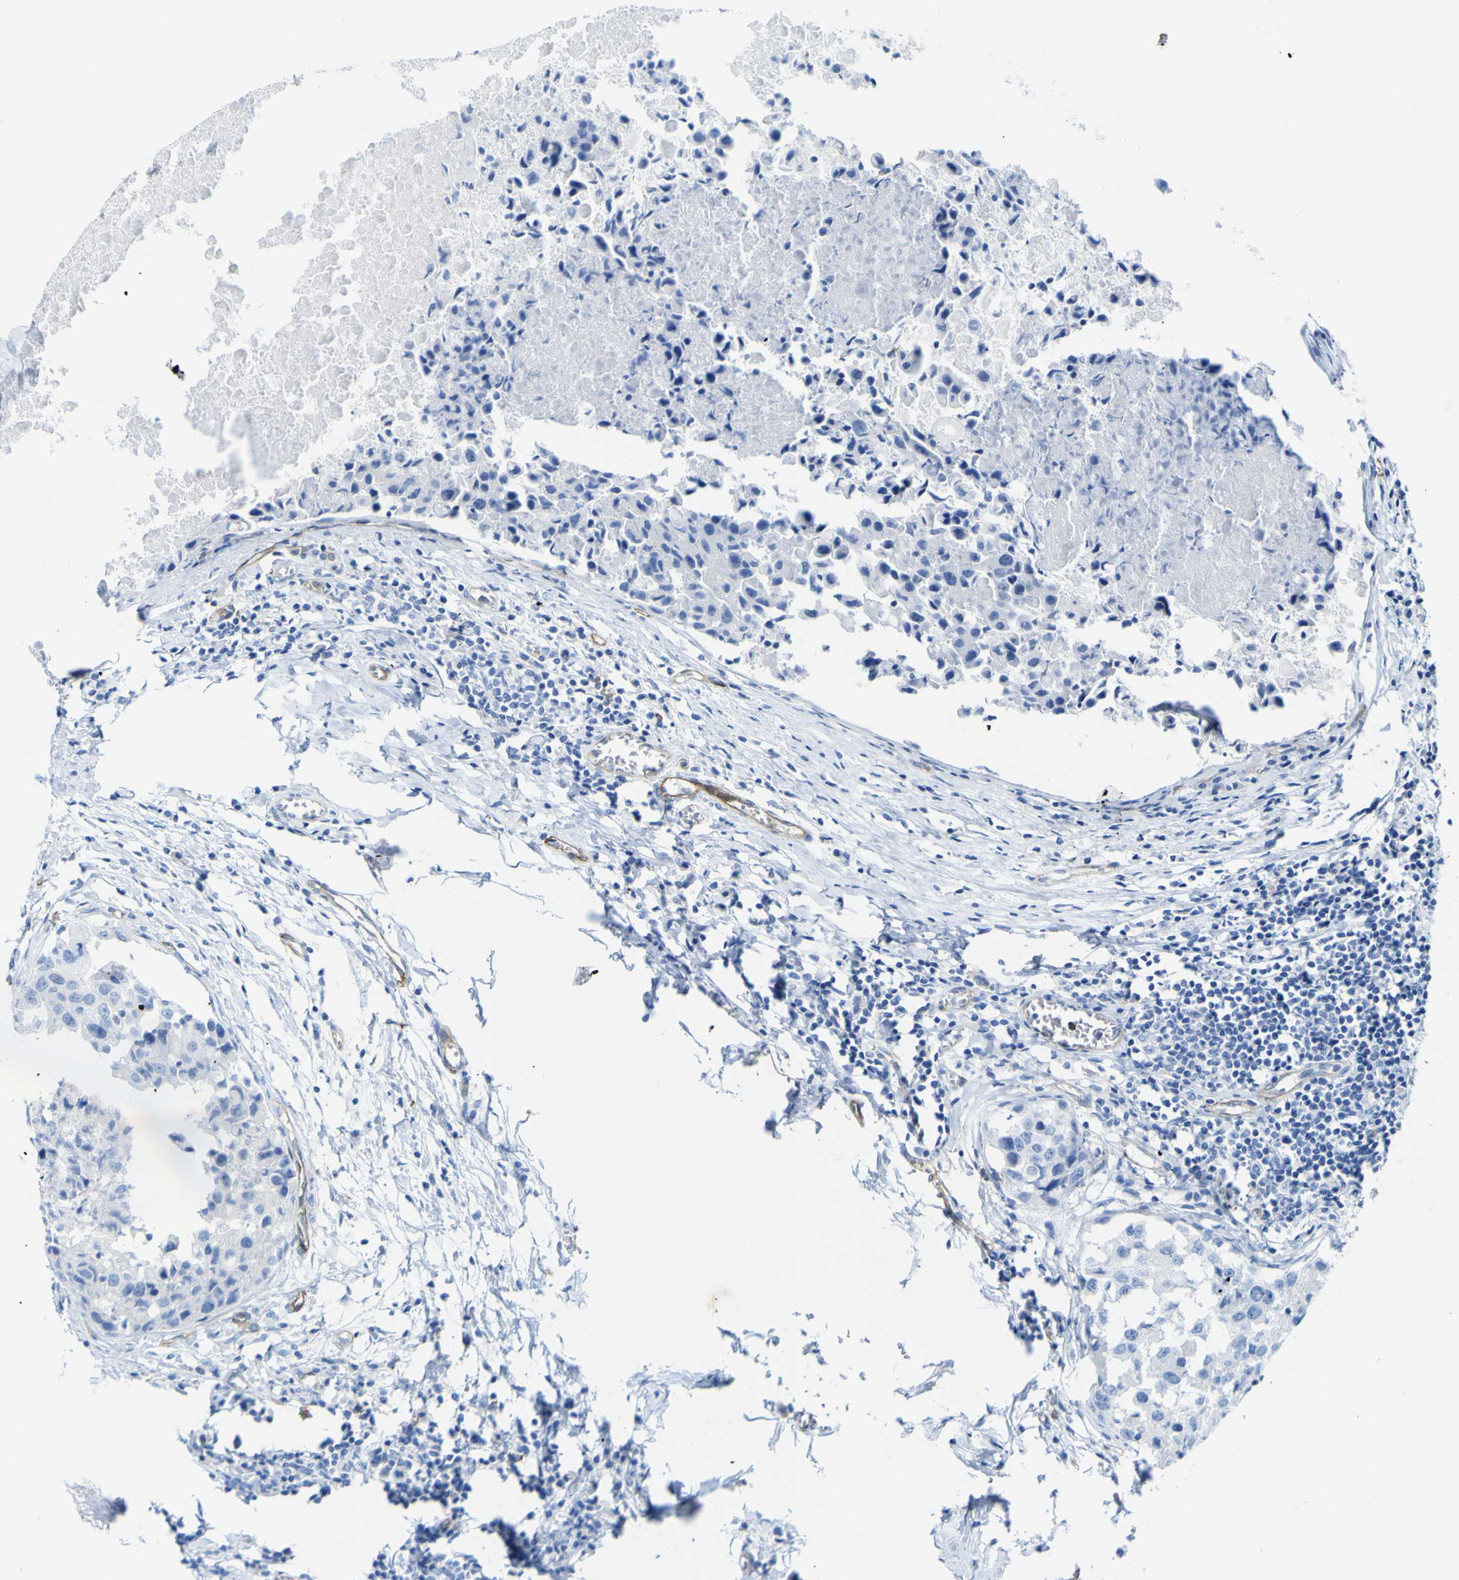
{"staining": {"intensity": "negative", "quantity": "none", "location": "none"}, "tissue": "breast cancer", "cell_type": "Tumor cells", "image_type": "cancer", "snomed": [{"axis": "morphology", "description": "Duct carcinoma"}, {"axis": "topography", "description": "Breast"}], "caption": "A photomicrograph of human breast cancer is negative for staining in tumor cells.", "gene": "CD93", "patient": {"sex": "female", "age": 27}}